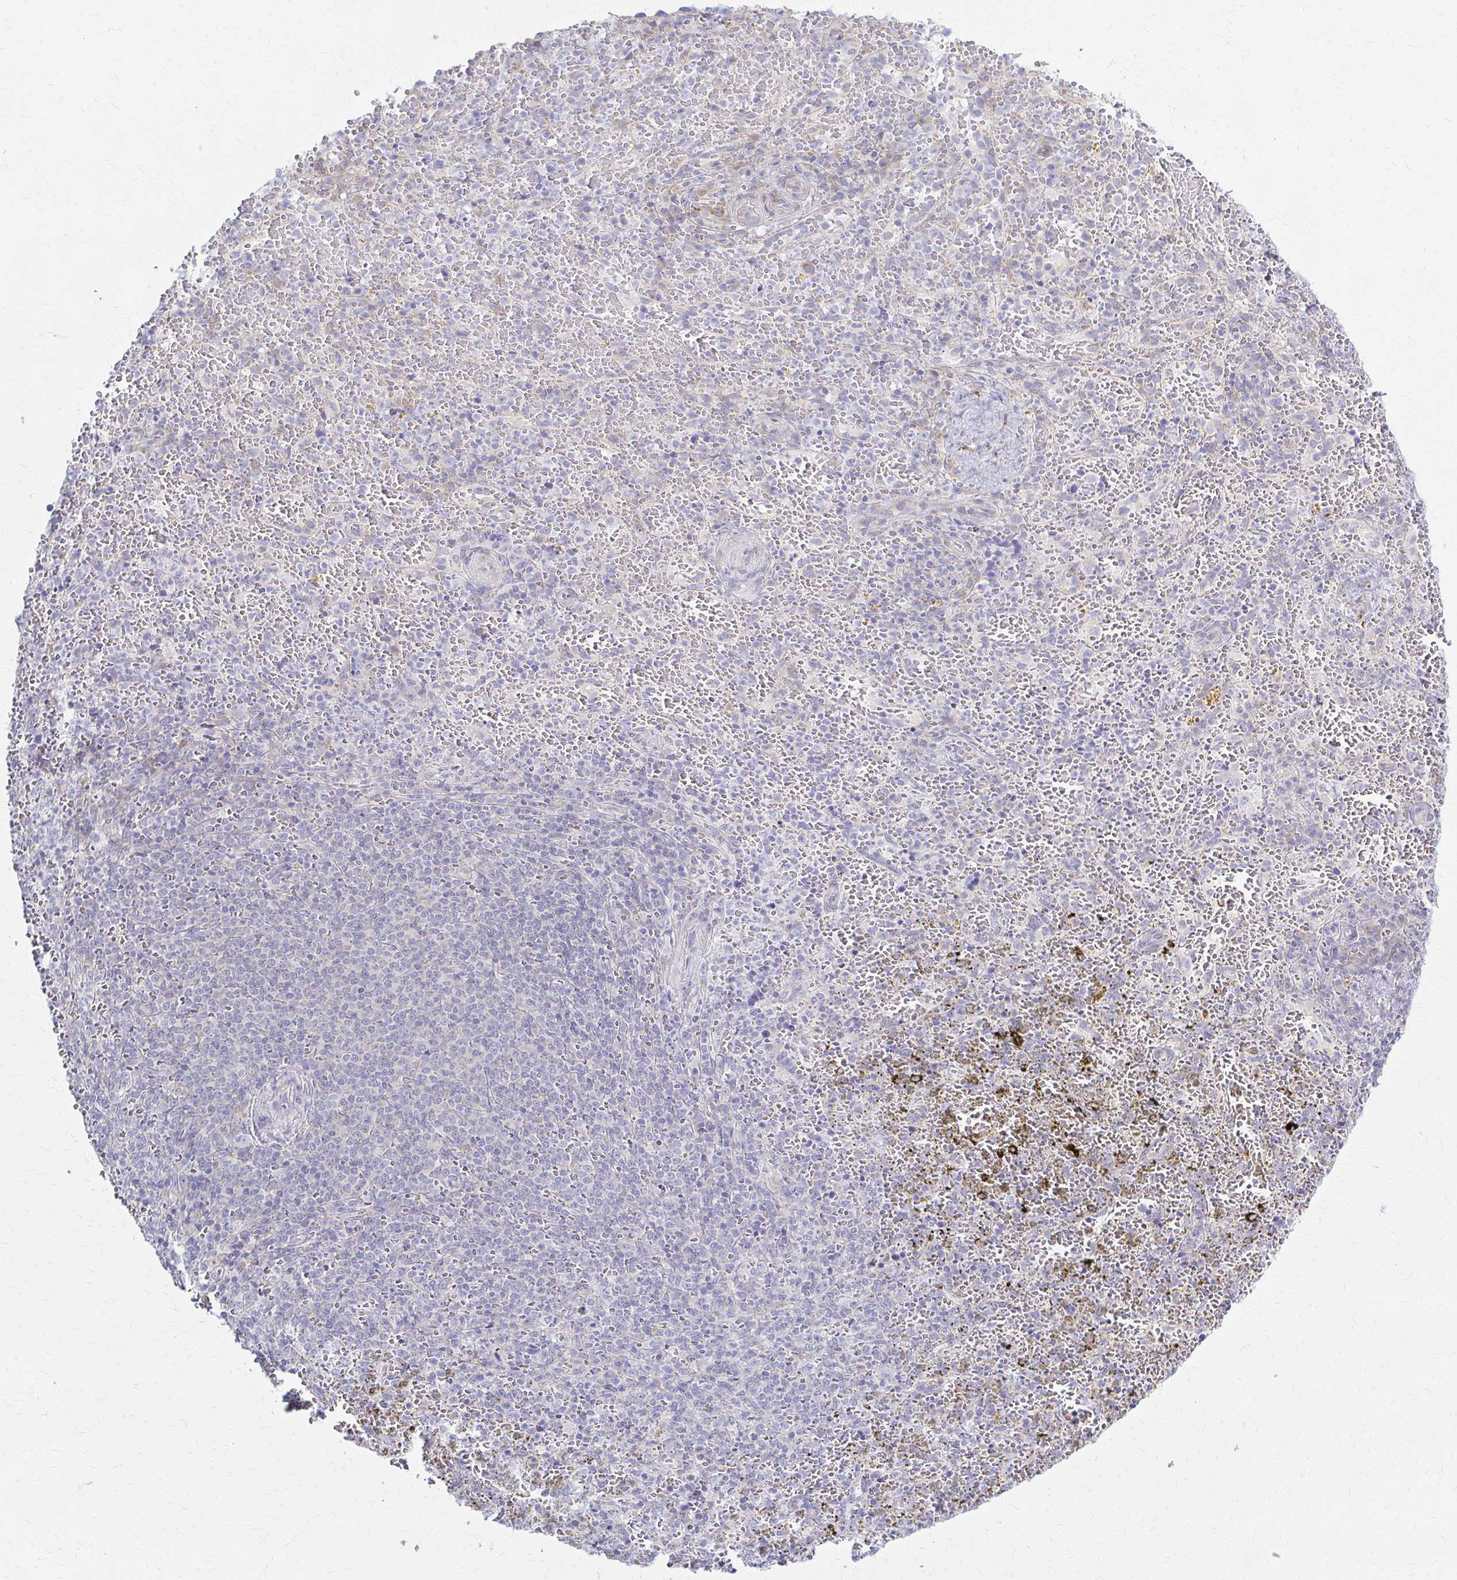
{"staining": {"intensity": "negative", "quantity": "none", "location": "none"}, "tissue": "spleen", "cell_type": "Cells in red pulp", "image_type": "normal", "snomed": [{"axis": "morphology", "description": "Normal tissue, NOS"}, {"axis": "topography", "description": "Spleen"}], "caption": "Normal spleen was stained to show a protein in brown. There is no significant expression in cells in red pulp. (Stains: DAB immunohistochemistry with hematoxylin counter stain, Microscopy: brightfield microscopy at high magnification).", "gene": "PRKRA", "patient": {"sex": "female", "age": 50}}